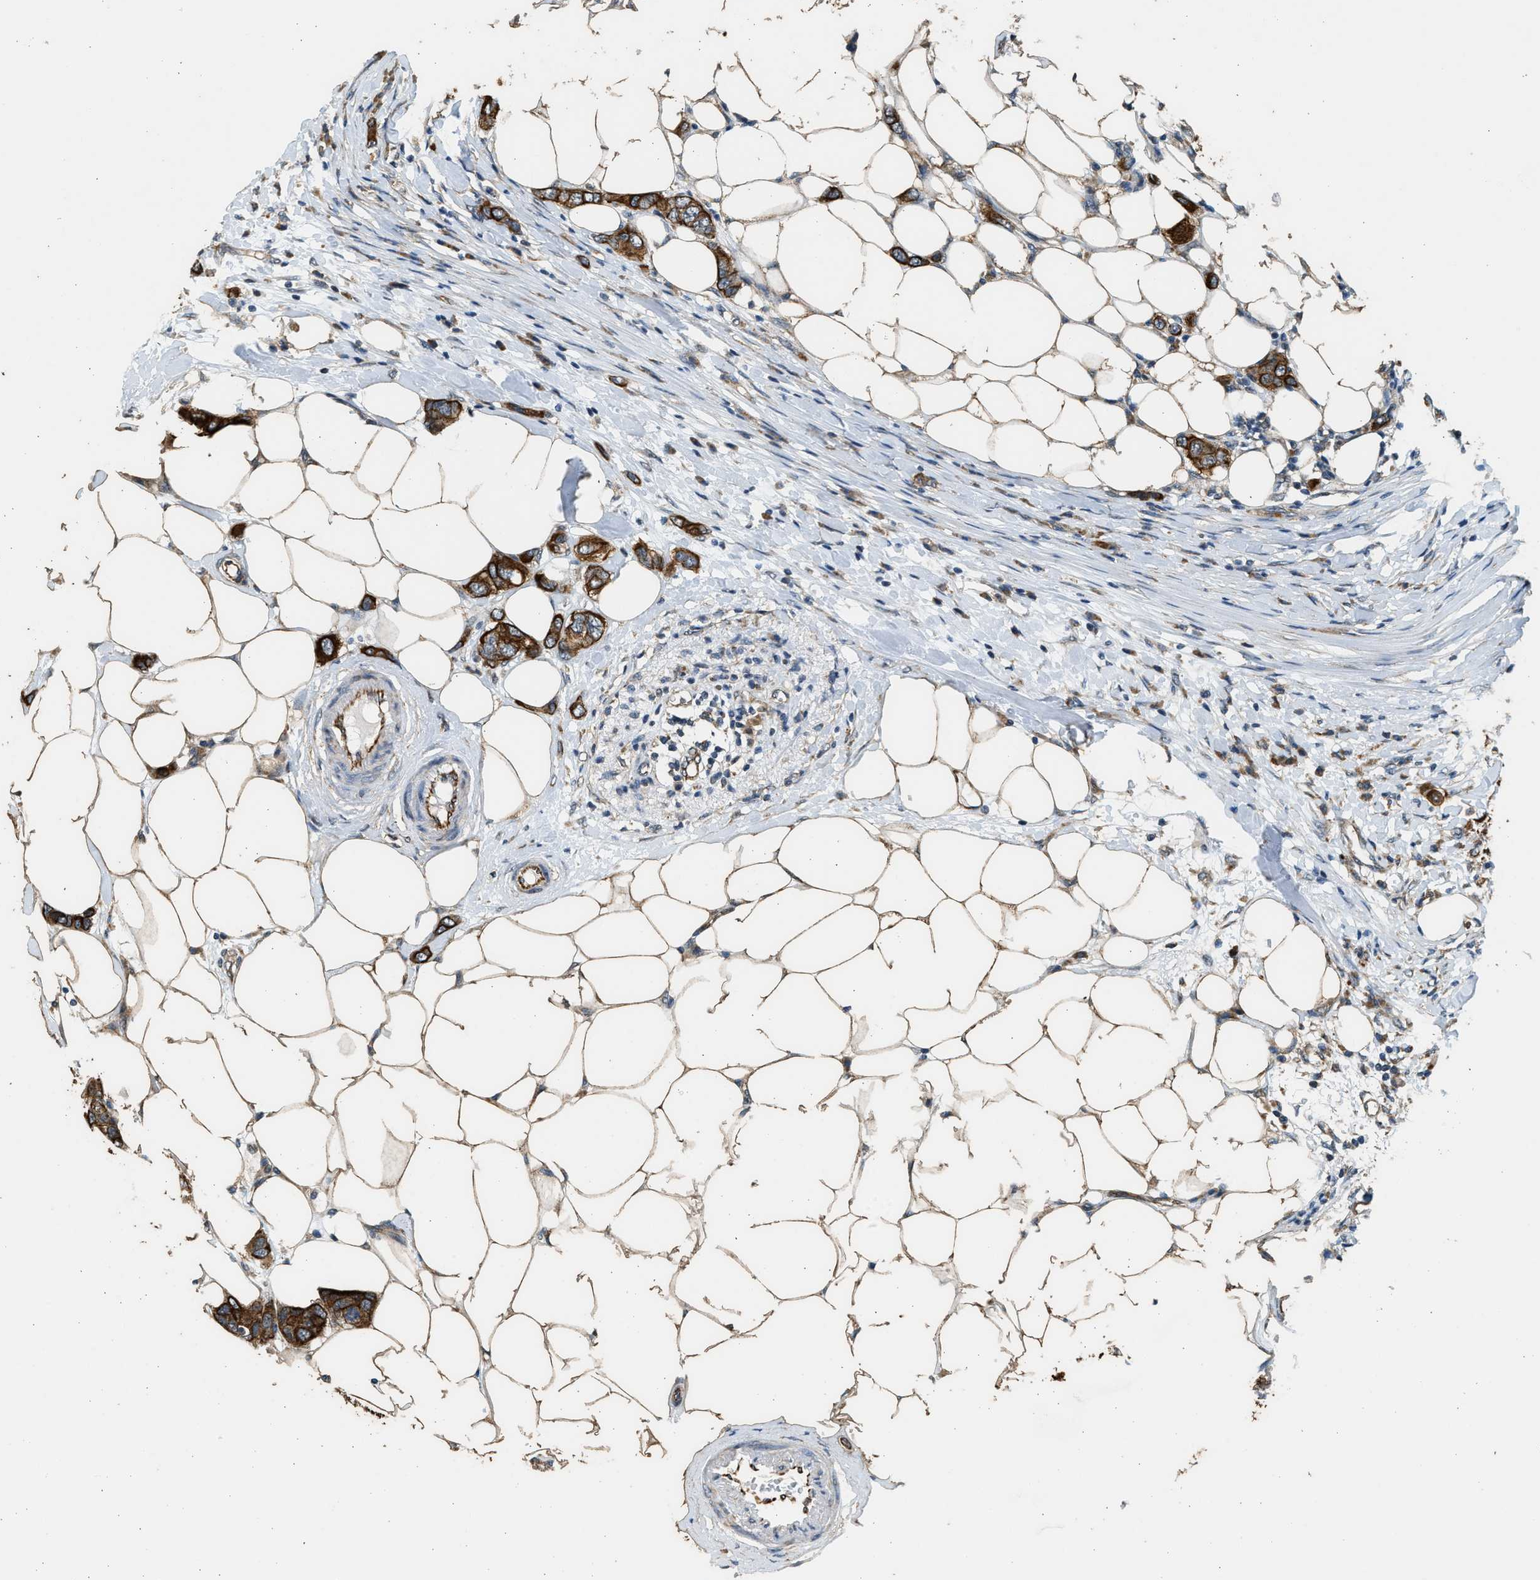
{"staining": {"intensity": "strong", "quantity": ">75%", "location": "cytoplasmic/membranous"}, "tissue": "breast cancer", "cell_type": "Tumor cells", "image_type": "cancer", "snomed": [{"axis": "morphology", "description": "Duct carcinoma"}, {"axis": "topography", "description": "Breast"}], "caption": "Breast cancer (intraductal carcinoma) stained with a protein marker exhibits strong staining in tumor cells.", "gene": "PCLO", "patient": {"sex": "female", "age": 50}}